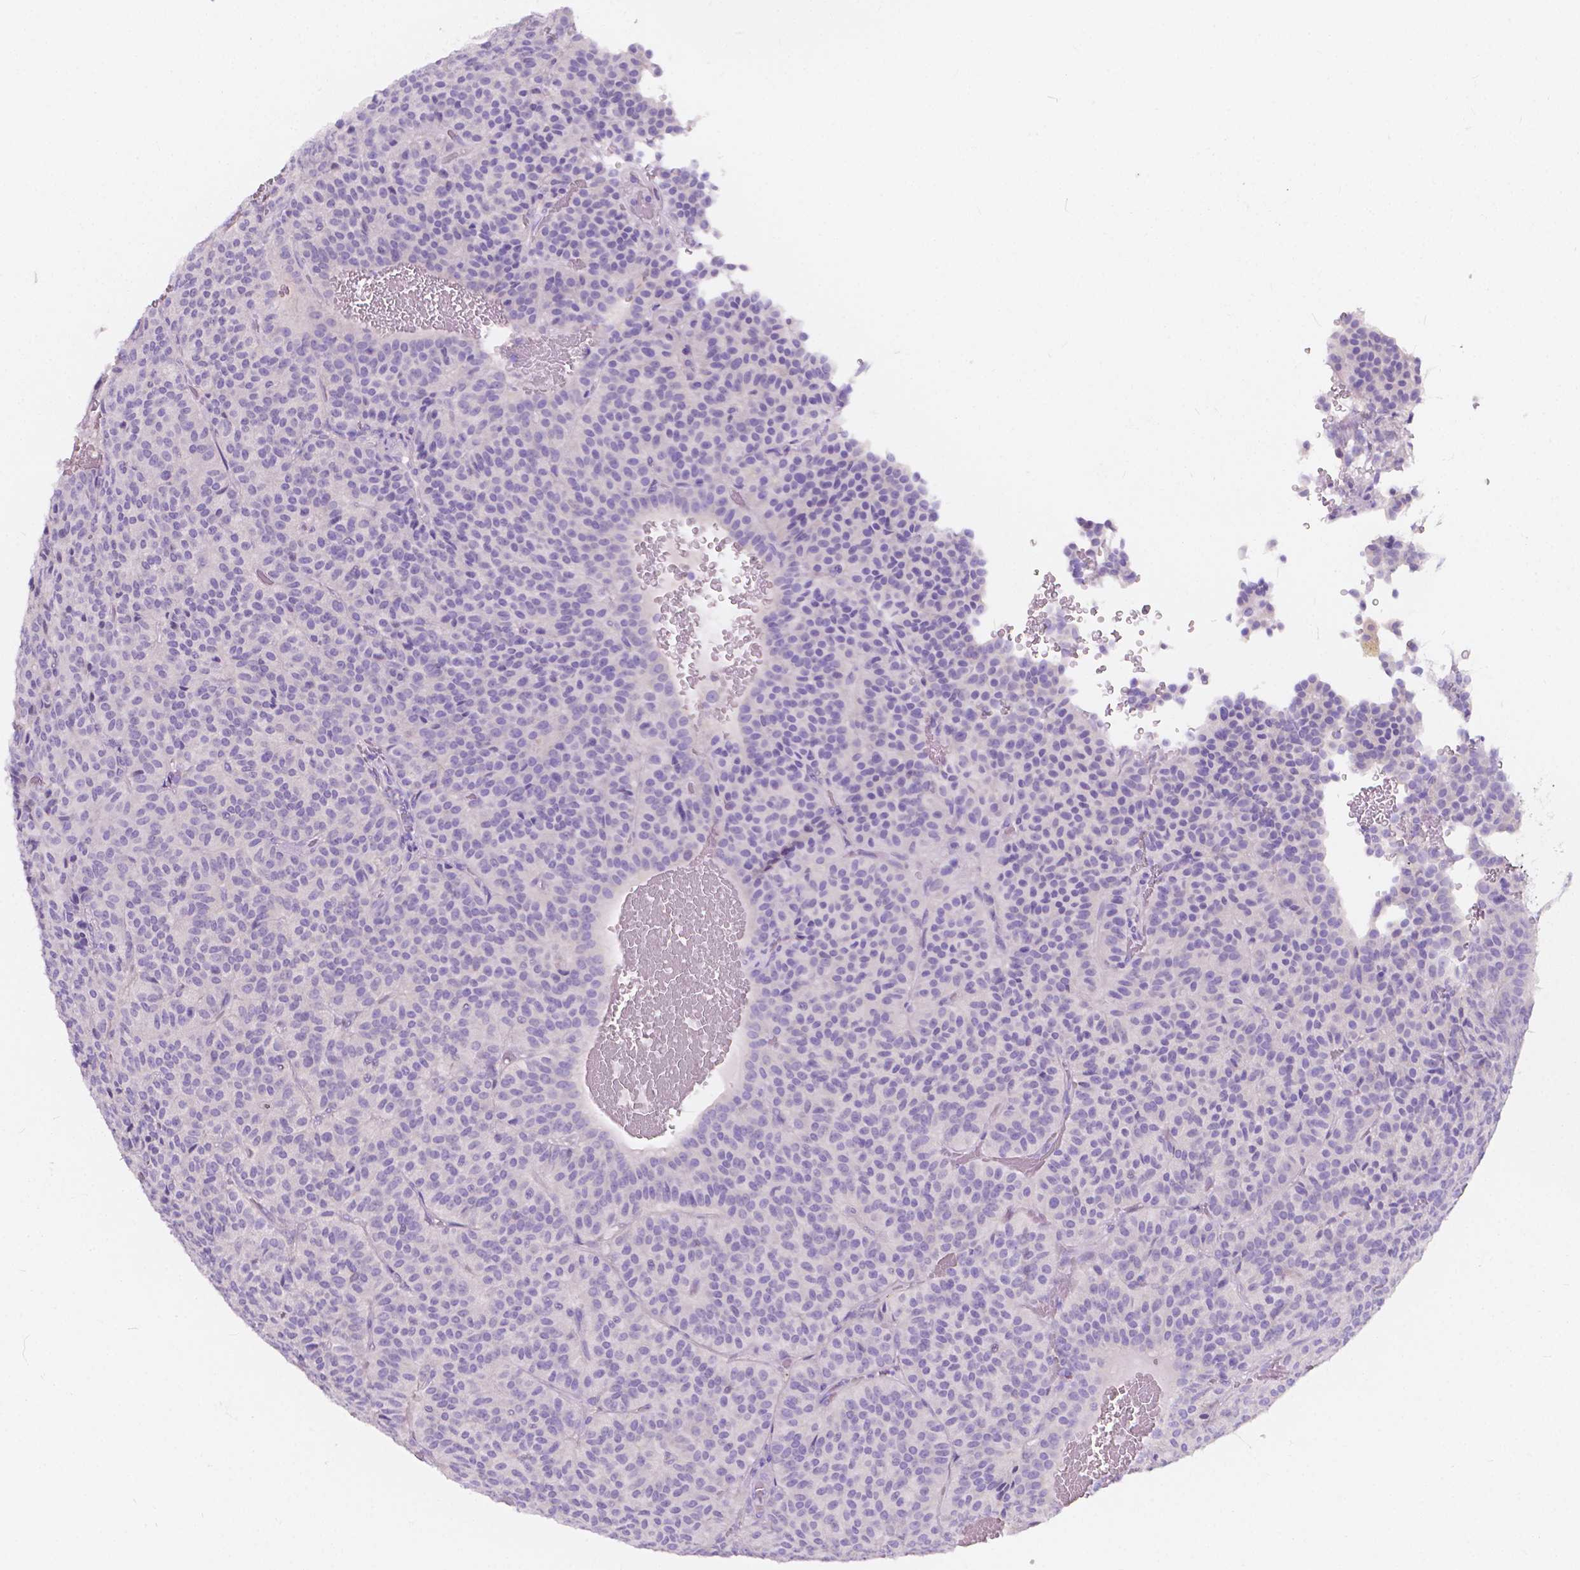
{"staining": {"intensity": "negative", "quantity": "none", "location": "none"}, "tissue": "carcinoid", "cell_type": "Tumor cells", "image_type": "cancer", "snomed": [{"axis": "morphology", "description": "Carcinoid, malignant, NOS"}, {"axis": "topography", "description": "Lung"}], "caption": "This image is of carcinoid (malignant) stained with immunohistochemistry to label a protein in brown with the nuclei are counter-stained blue. There is no staining in tumor cells. The staining is performed using DAB brown chromogen with nuclei counter-stained in using hematoxylin.", "gene": "CLSTN2", "patient": {"sex": "male", "age": 70}}